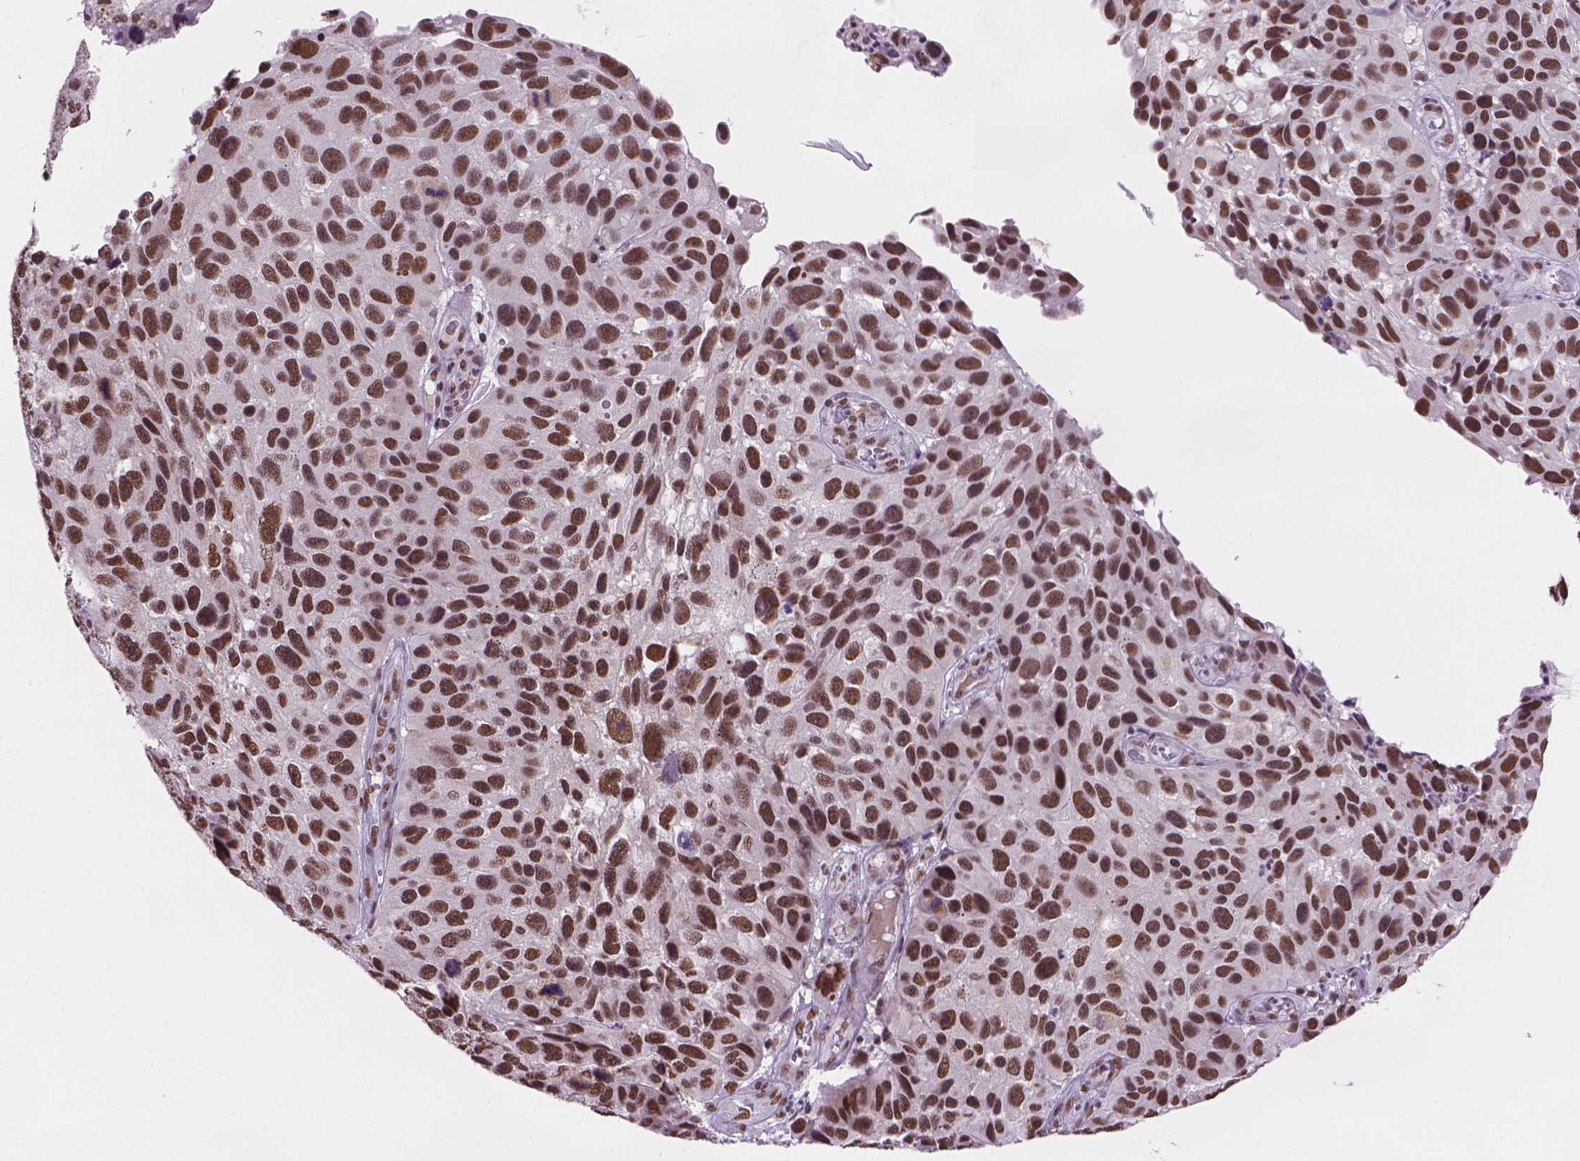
{"staining": {"intensity": "moderate", "quantity": ">75%", "location": "nuclear"}, "tissue": "melanoma", "cell_type": "Tumor cells", "image_type": "cancer", "snomed": [{"axis": "morphology", "description": "Malignant melanoma, NOS"}, {"axis": "topography", "description": "Skin"}], "caption": "Malignant melanoma was stained to show a protein in brown. There is medium levels of moderate nuclear positivity in approximately >75% of tumor cells.", "gene": "RPA4", "patient": {"sex": "male", "age": 53}}